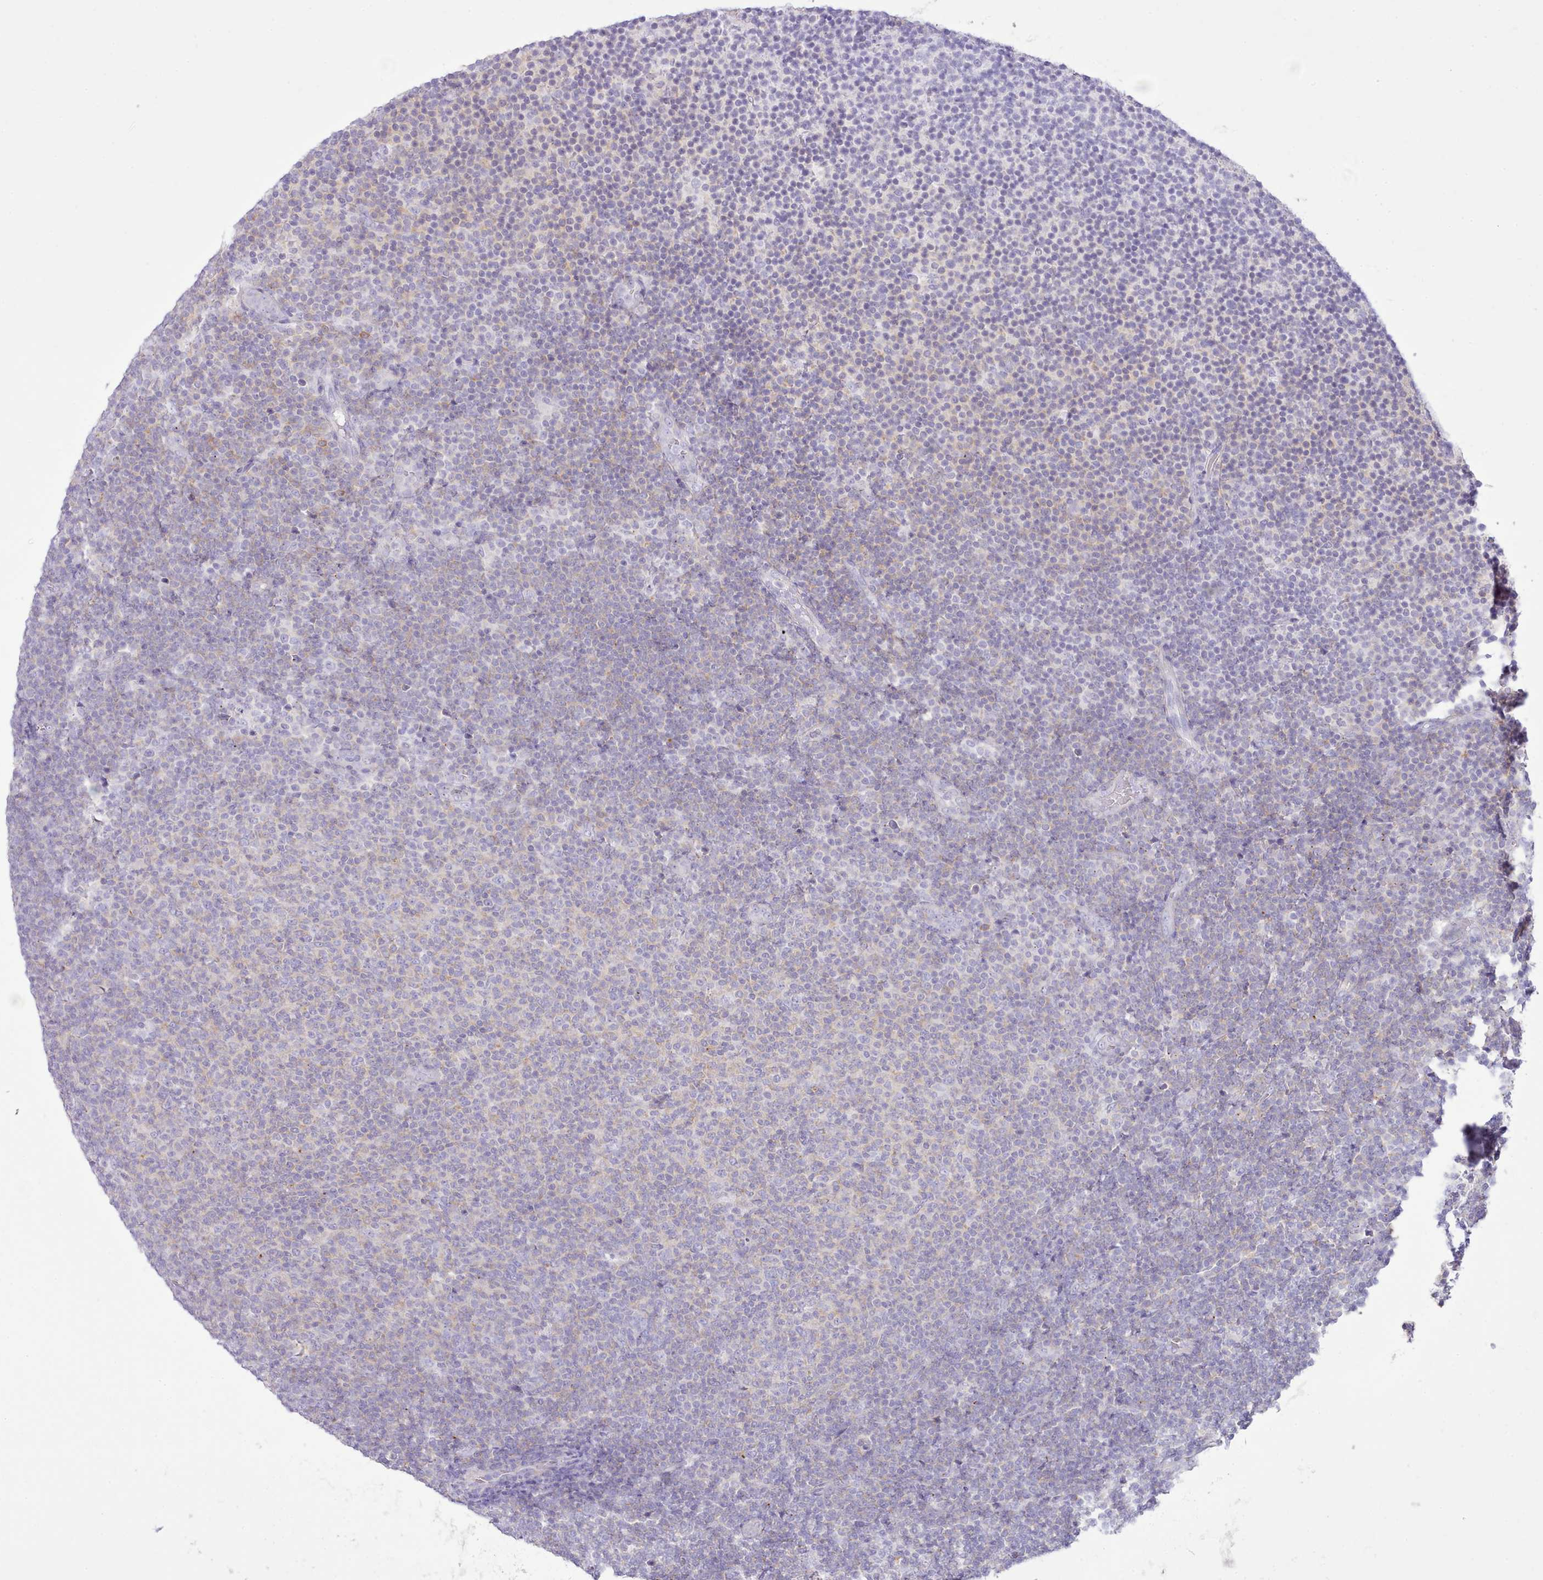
{"staining": {"intensity": "weak", "quantity": "<25%", "location": "cytoplasmic/membranous"}, "tissue": "lymphoma", "cell_type": "Tumor cells", "image_type": "cancer", "snomed": [{"axis": "morphology", "description": "Malignant lymphoma, non-Hodgkin's type, Low grade"}, {"axis": "topography", "description": "Lymph node"}], "caption": "The immunohistochemistry (IHC) photomicrograph has no significant staining in tumor cells of malignant lymphoma, non-Hodgkin's type (low-grade) tissue.", "gene": "MDFI", "patient": {"sex": "male", "age": 66}}